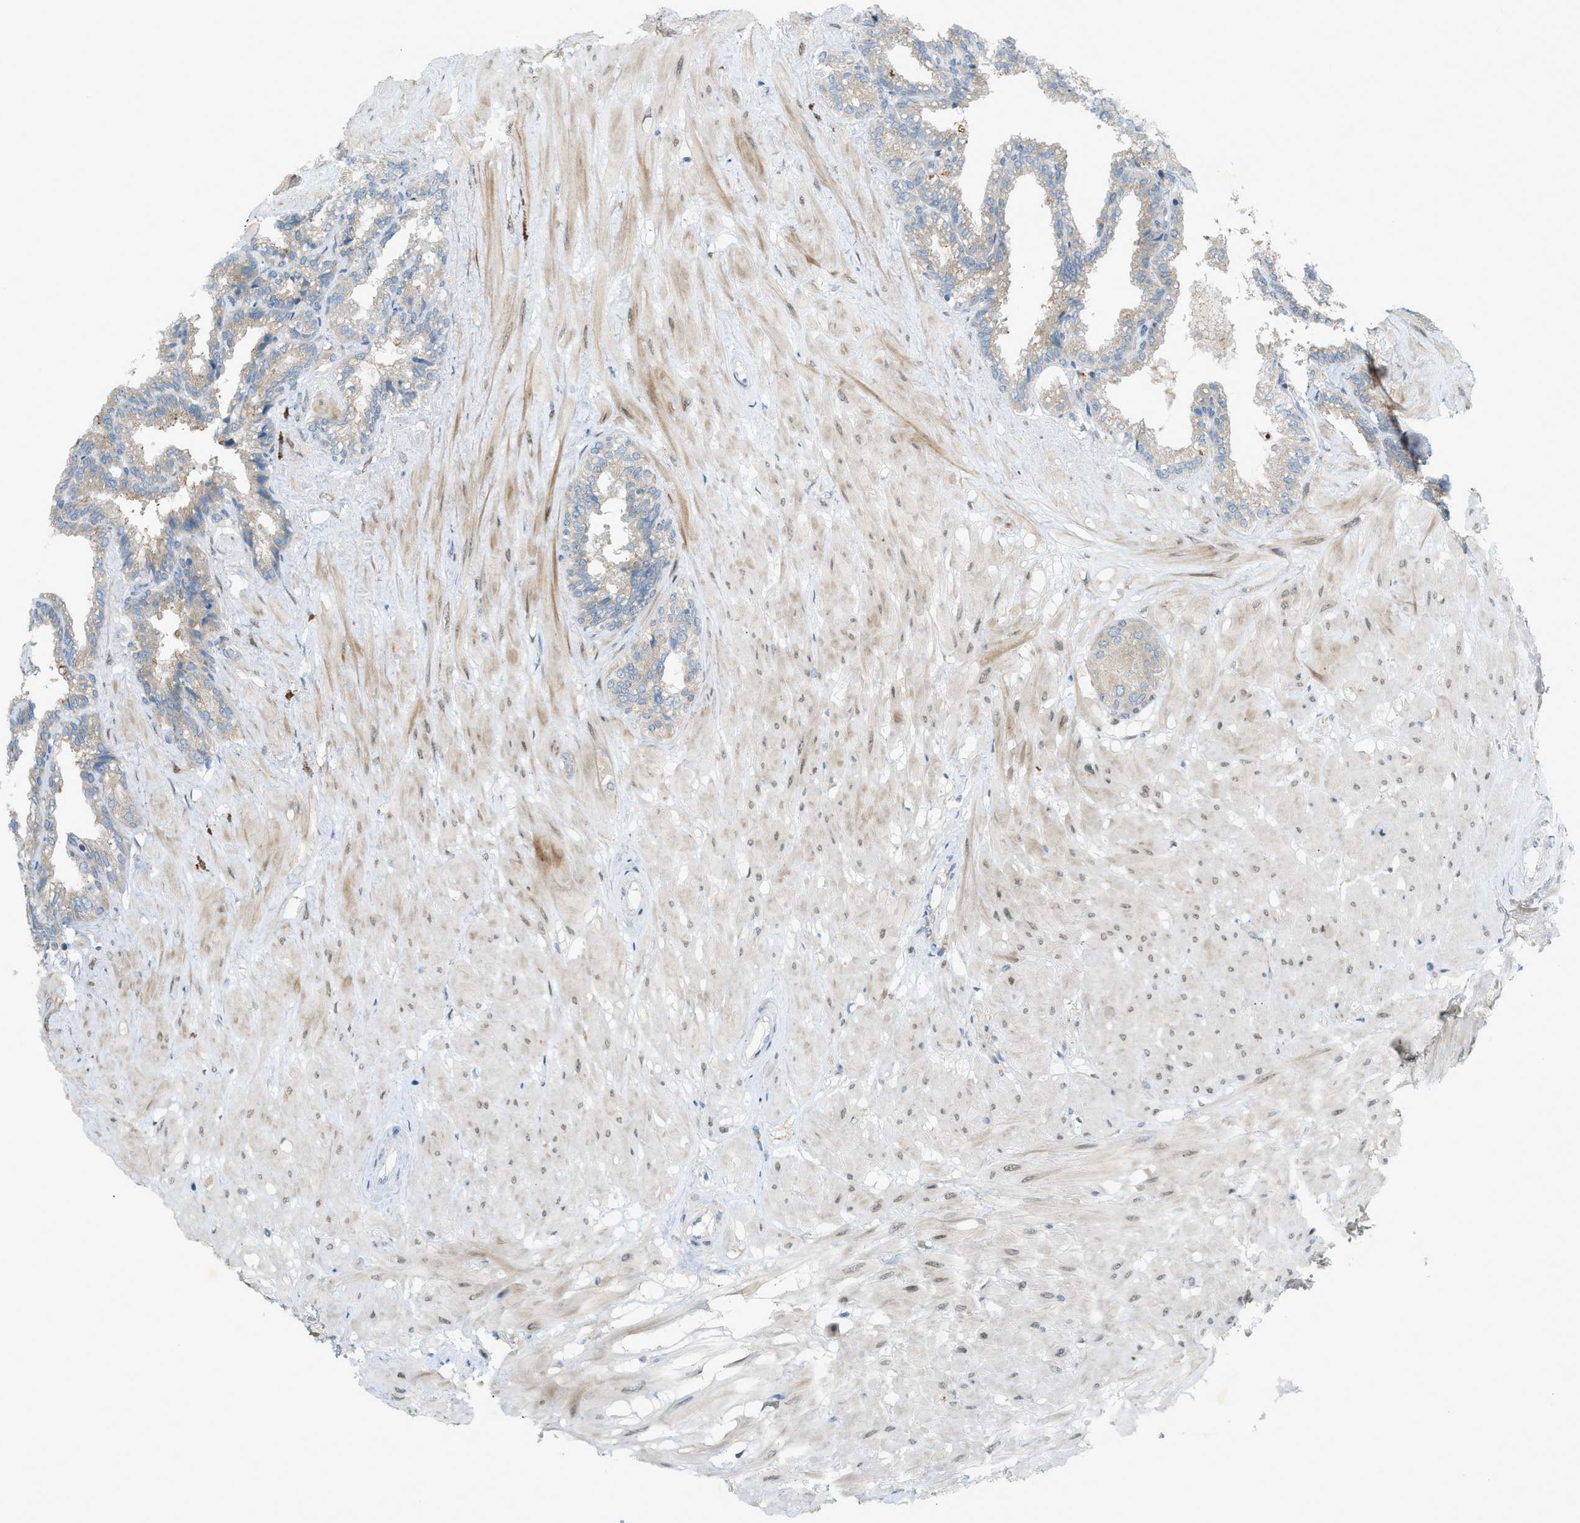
{"staining": {"intensity": "weak", "quantity": "<25%", "location": "cytoplasmic/membranous"}, "tissue": "seminal vesicle", "cell_type": "Glandular cells", "image_type": "normal", "snomed": [{"axis": "morphology", "description": "Normal tissue, NOS"}, {"axis": "topography", "description": "Seminal veicle"}], "caption": "Immunohistochemistry micrograph of normal seminal vesicle stained for a protein (brown), which reveals no positivity in glandular cells. (Brightfield microscopy of DAB immunohistochemistry at high magnification).", "gene": "DYRK1A", "patient": {"sex": "male", "age": 46}}